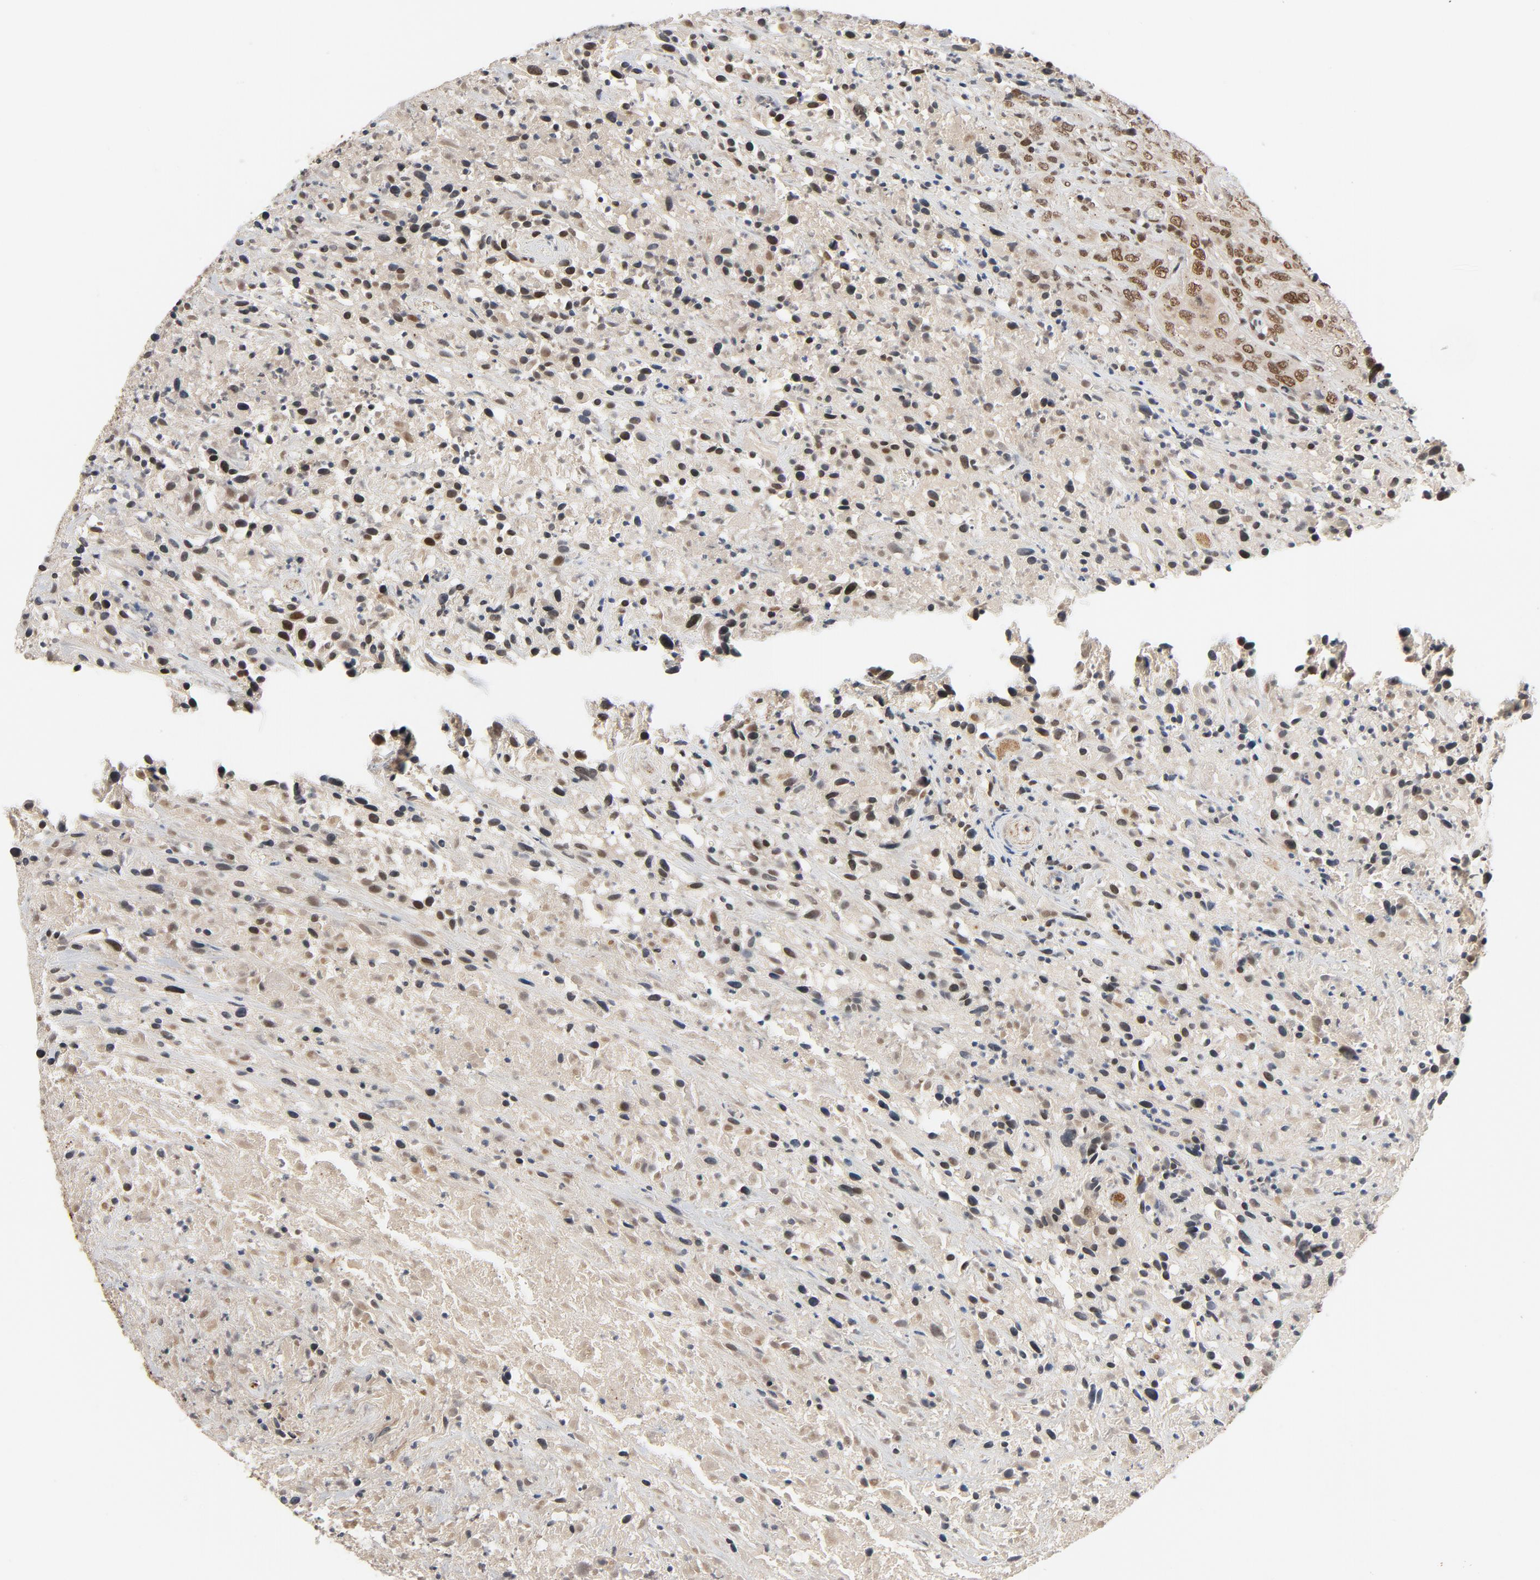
{"staining": {"intensity": "strong", "quantity": ">75%", "location": "nuclear"}, "tissue": "urothelial cancer", "cell_type": "Tumor cells", "image_type": "cancer", "snomed": [{"axis": "morphology", "description": "Urothelial carcinoma, High grade"}, {"axis": "topography", "description": "Urinary bladder"}], "caption": "IHC micrograph of neoplastic tissue: urothelial cancer stained using immunohistochemistry shows high levels of strong protein expression localized specifically in the nuclear of tumor cells, appearing as a nuclear brown color.", "gene": "SMARCD1", "patient": {"sex": "male", "age": 61}}